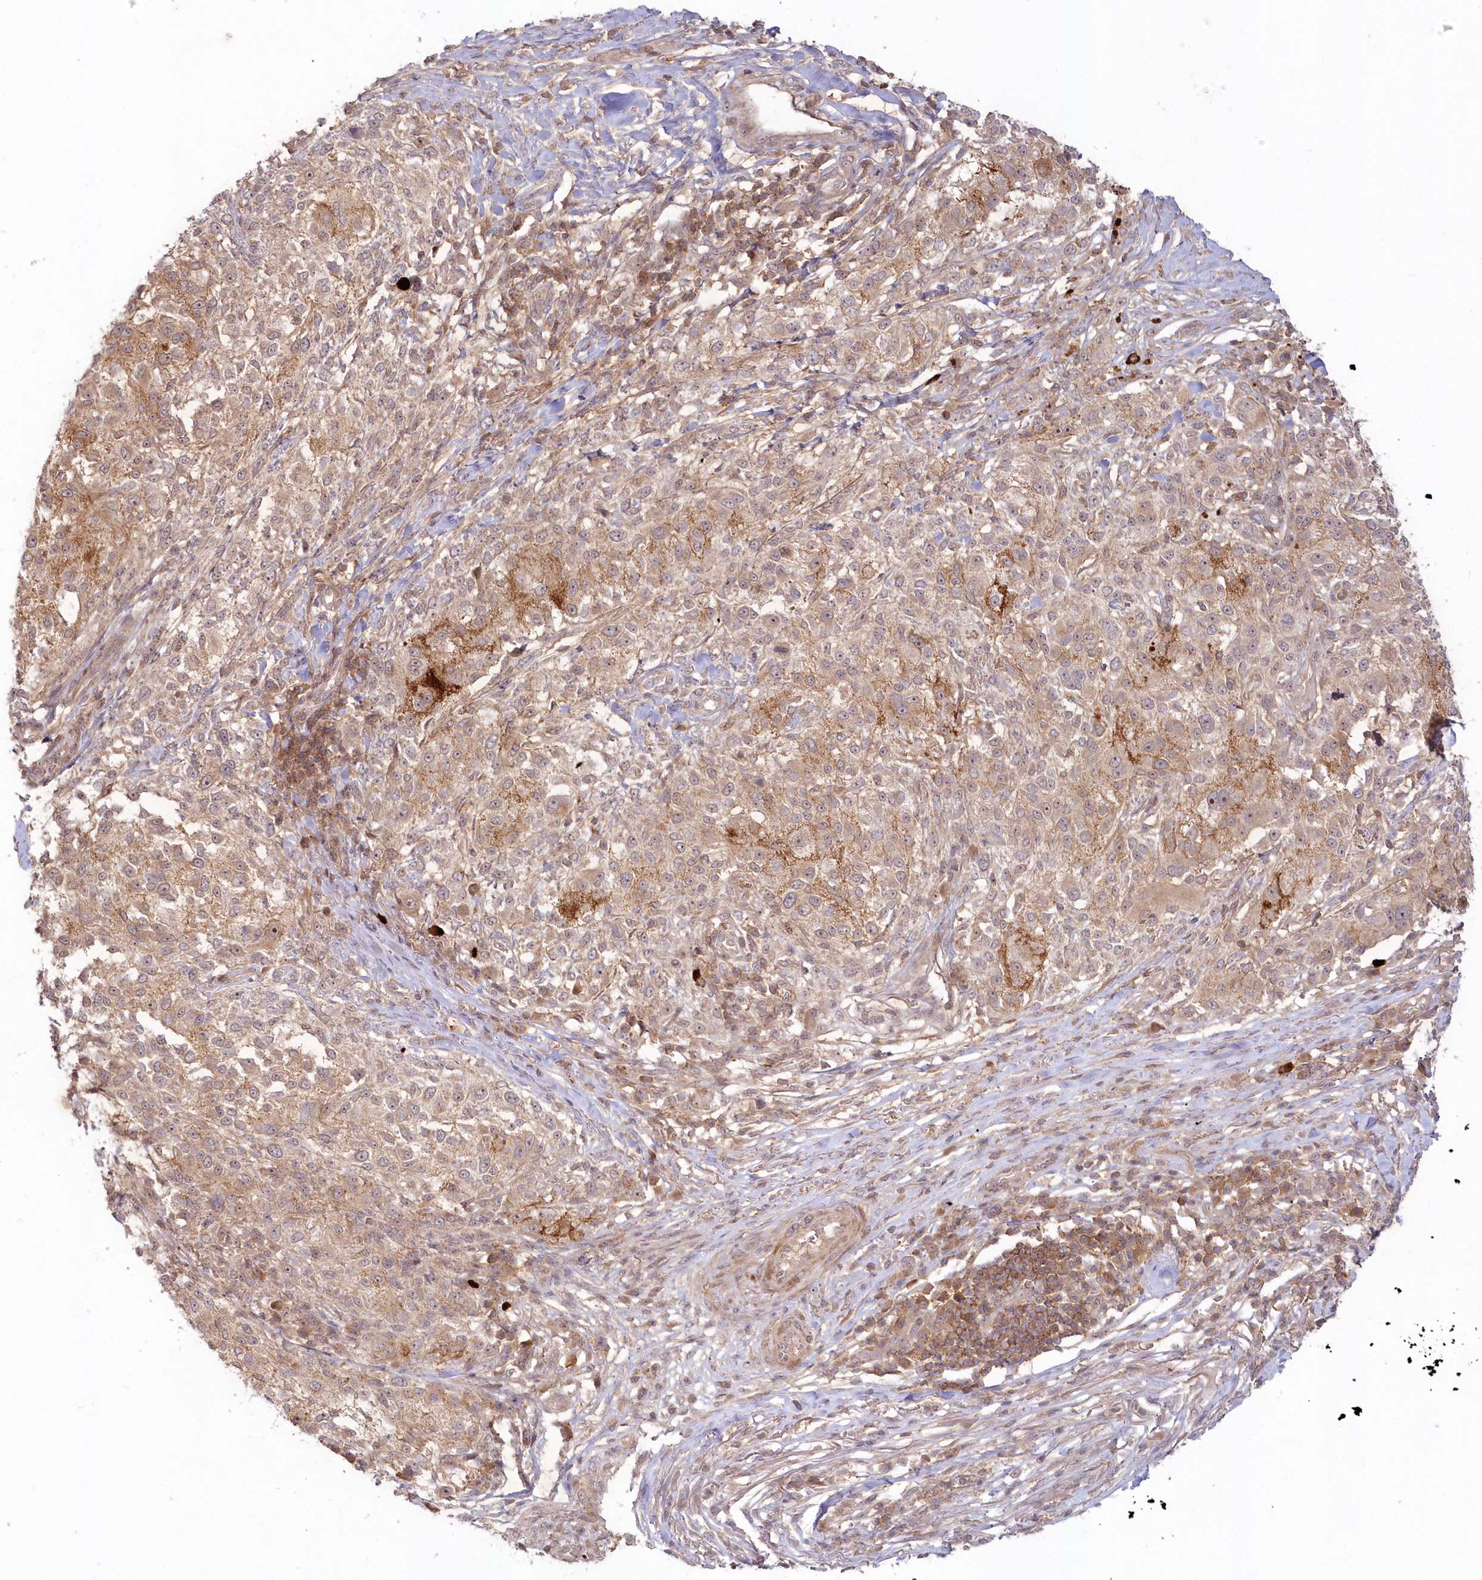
{"staining": {"intensity": "weak", "quantity": "25%-75%", "location": "cytoplasmic/membranous,nuclear"}, "tissue": "melanoma", "cell_type": "Tumor cells", "image_type": "cancer", "snomed": [{"axis": "morphology", "description": "Necrosis, NOS"}, {"axis": "morphology", "description": "Malignant melanoma, NOS"}, {"axis": "topography", "description": "Skin"}], "caption": "An immunohistochemistry photomicrograph of tumor tissue is shown. Protein staining in brown highlights weak cytoplasmic/membranous and nuclear positivity in melanoma within tumor cells.", "gene": "TOGARAM2", "patient": {"sex": "female", "age": 87}}